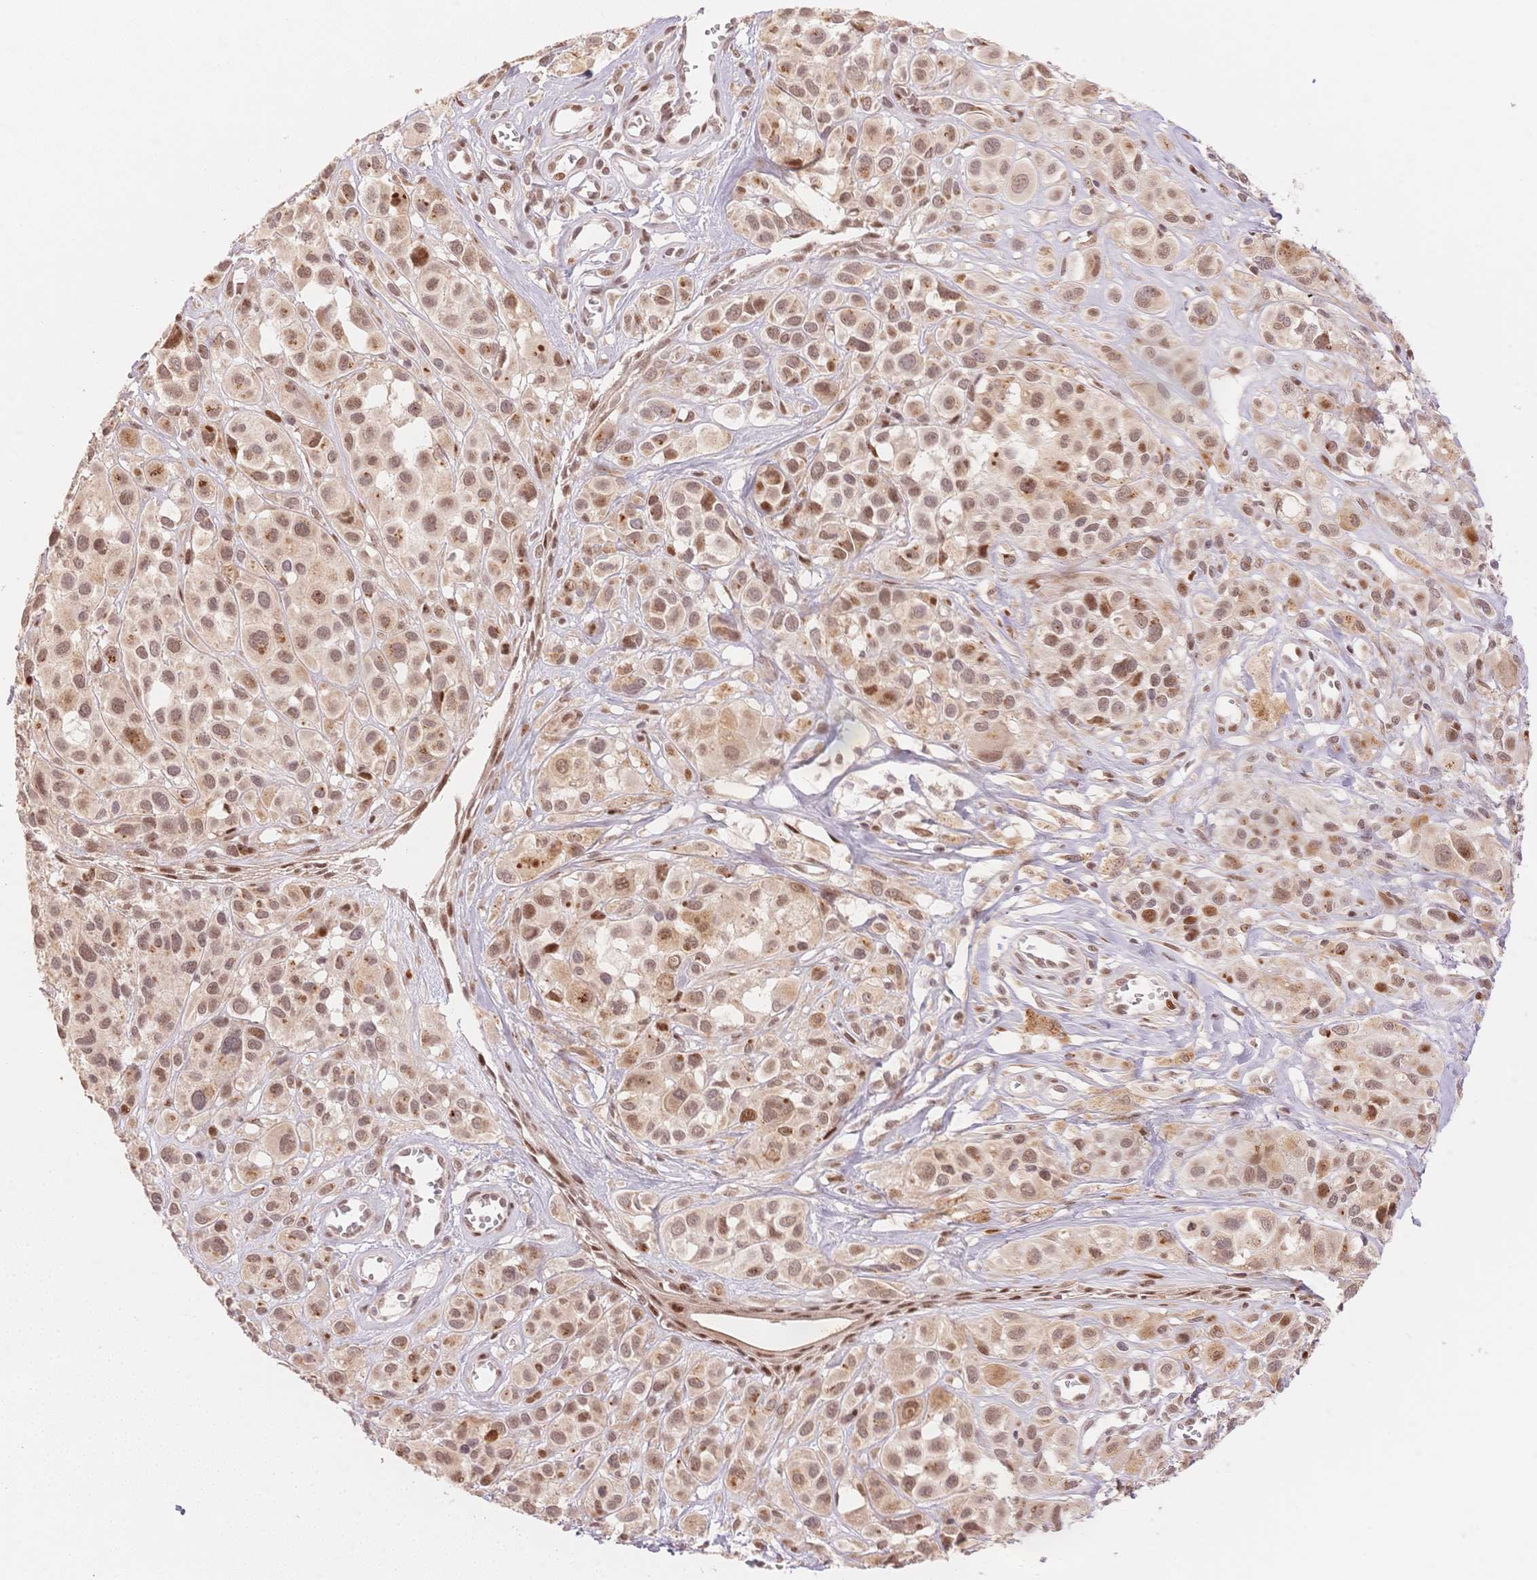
{"staining": {"intensity": "moderate", "quantity": ">75%", "location": "nuclear"}, "tissue": "melanoma", "cell_type": "Tumor cells", "image_type": "cancer", "snomed": [{"axis": "morphology", "description": "Malignant melanoma, NOS"}, {"axis": "topography", "description": "Skin"}], "caption": "Protein positivity by immunohistochemistry demonstrates moderate nuclear staining in about >75% of tumor cells in malignant melanoma.", "gene": "STK39", "patient": {"sex": "male", "age": 77}}